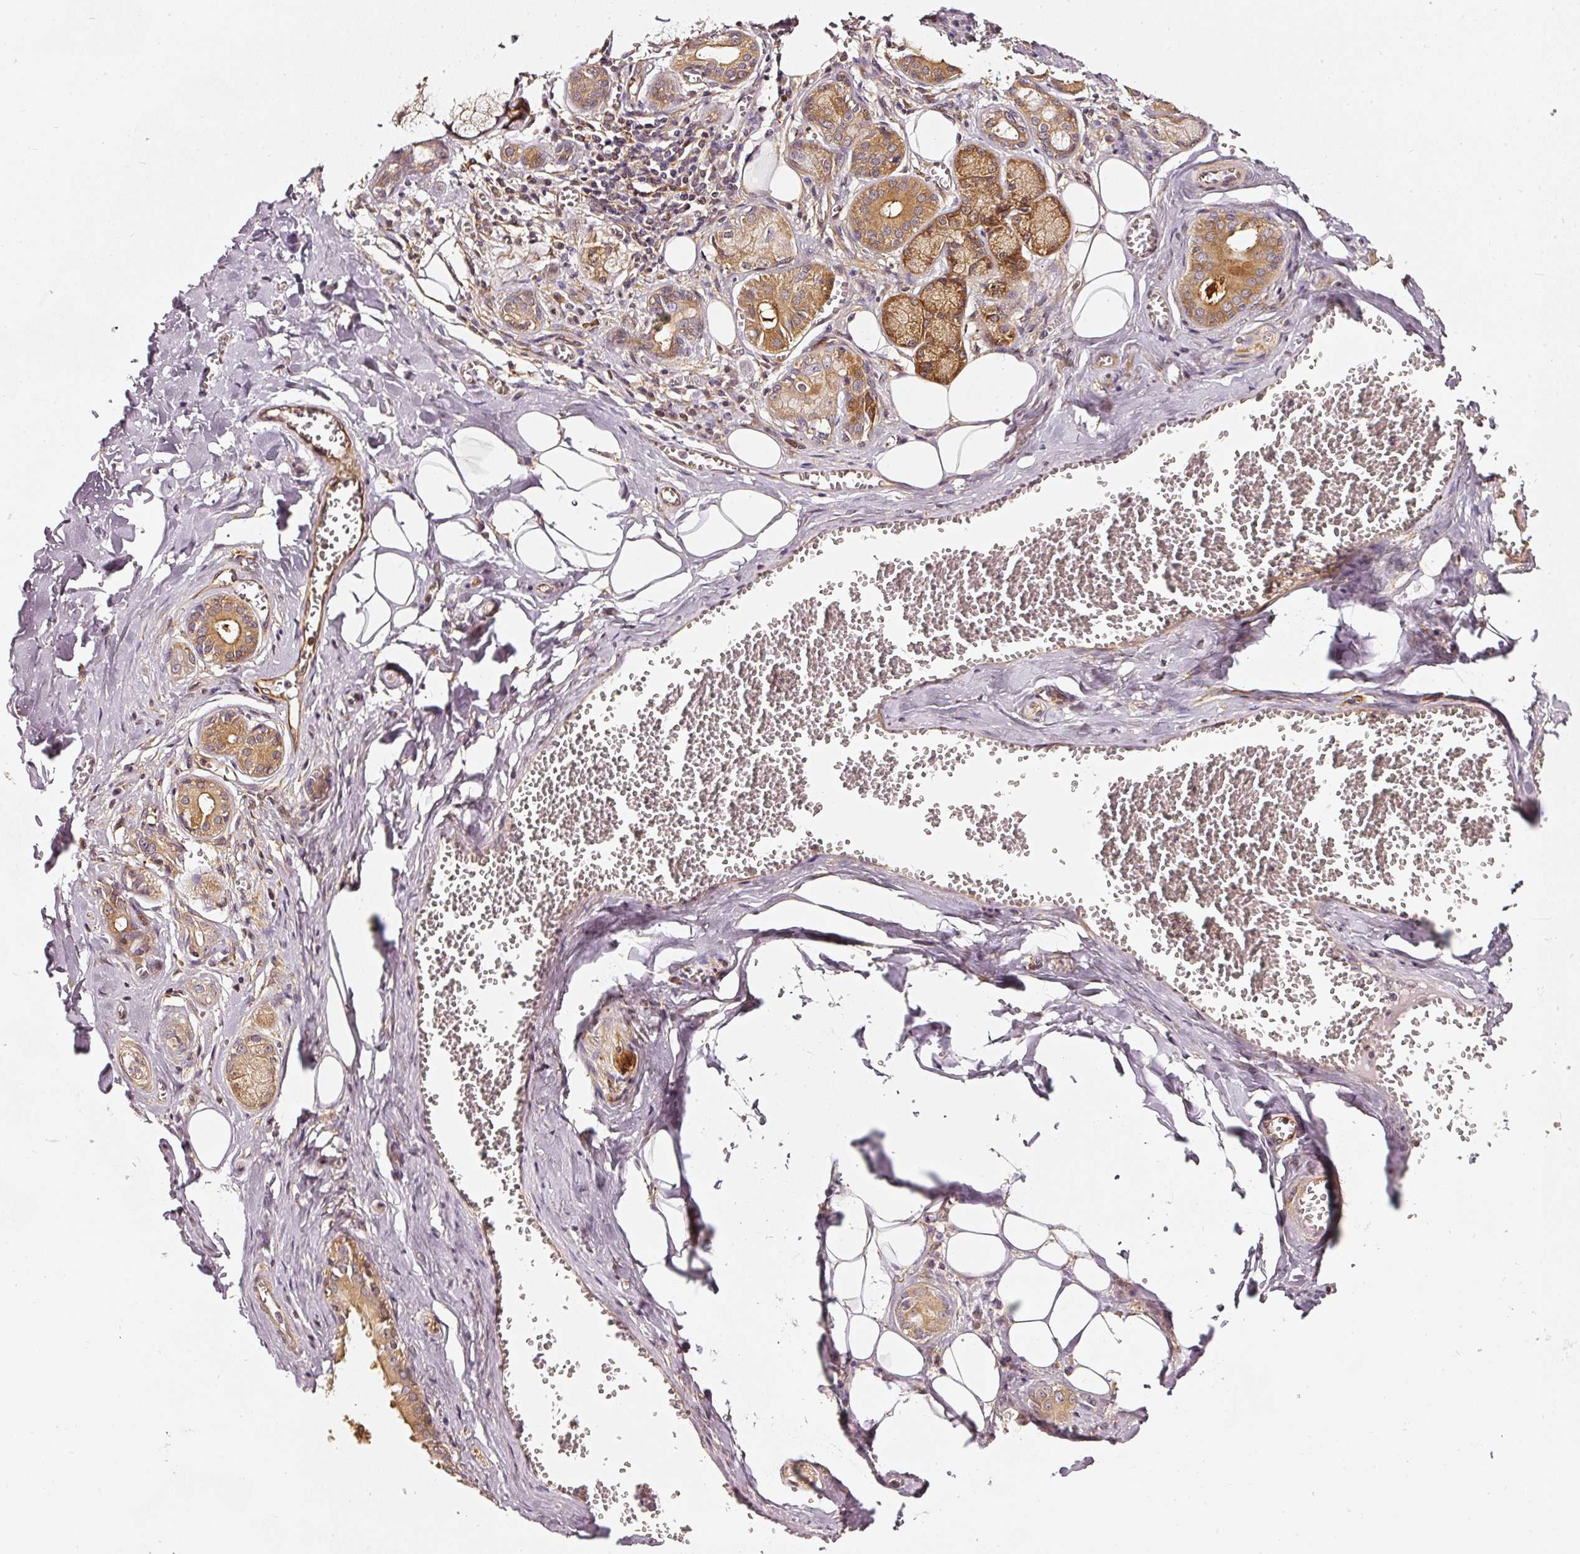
{"staining": {"intensity": "moderate", "quantity": ">75%", "location": "cytoplasmic/membranous,nuclear"}, "tissue": "salivary gland", "cell_type": "Glandular cells", "image_type": "normal", "snomed": [{"axis": "morphology", "description": "Normal tissue, NOS"}, {"axis": "topography", "description": "Salivary gland"}], "caption": "Normal salivary gland was stained to show a protein in brown. There is medium levels of moderate cytoplasmic/membranous,nuclear expression in approximately >75% of glandular cells. The staining was performed using DAB to visualize the protein expression in brown, while the nuclei were stained in blue with hematoxylin (Magnification: 20x).", "gene": "ASMTL", "patient": {"sex": "male", "age": 74}}